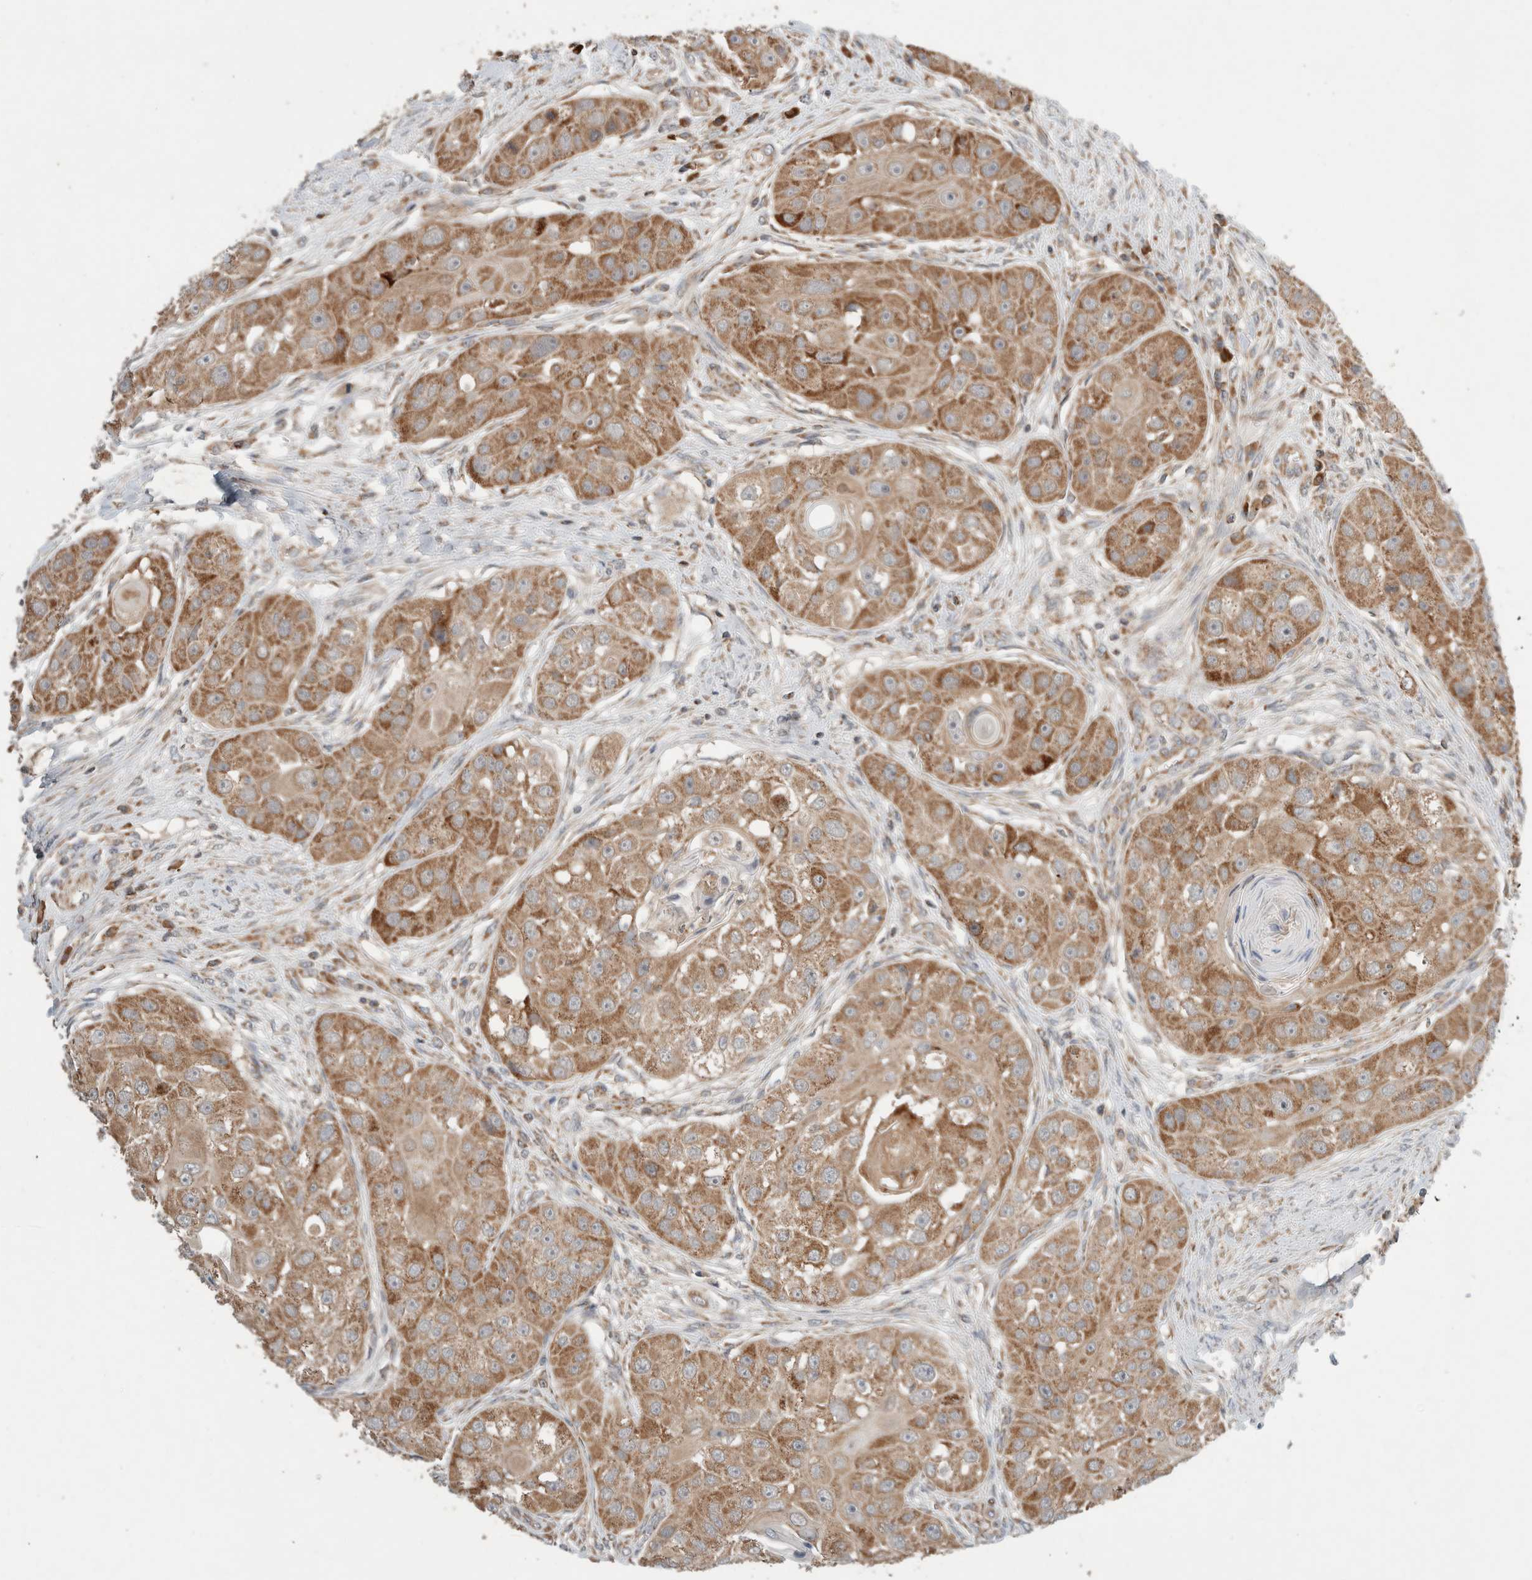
{"staining": {"intensity": "moderate", "quantity": ">75%", "location": "cytoplasmic/membranous"}, "tissue": "head and neck cancer", "cell_type": "Tumor cells", "image_type": "cancer", "snomed": [{"axis": "morphology", "description": "Normal tissue, NOS"}, {"axis": "morphology", "description": "Squamous cell carcinoma, NOS"}, {"axis": "topography", "description": "Skeletal muscle"}, {"axis": "topography", "description": "Head-Neck"}], "caption": "Protein analysis of head and neck squamous cell carcinoma tissue exhibits moderate cytoplasmic/membranous expression in approximately >75% of tumor cells.", "gene": "AMPD1", "patient": {"sex": "male", "age": 51}}